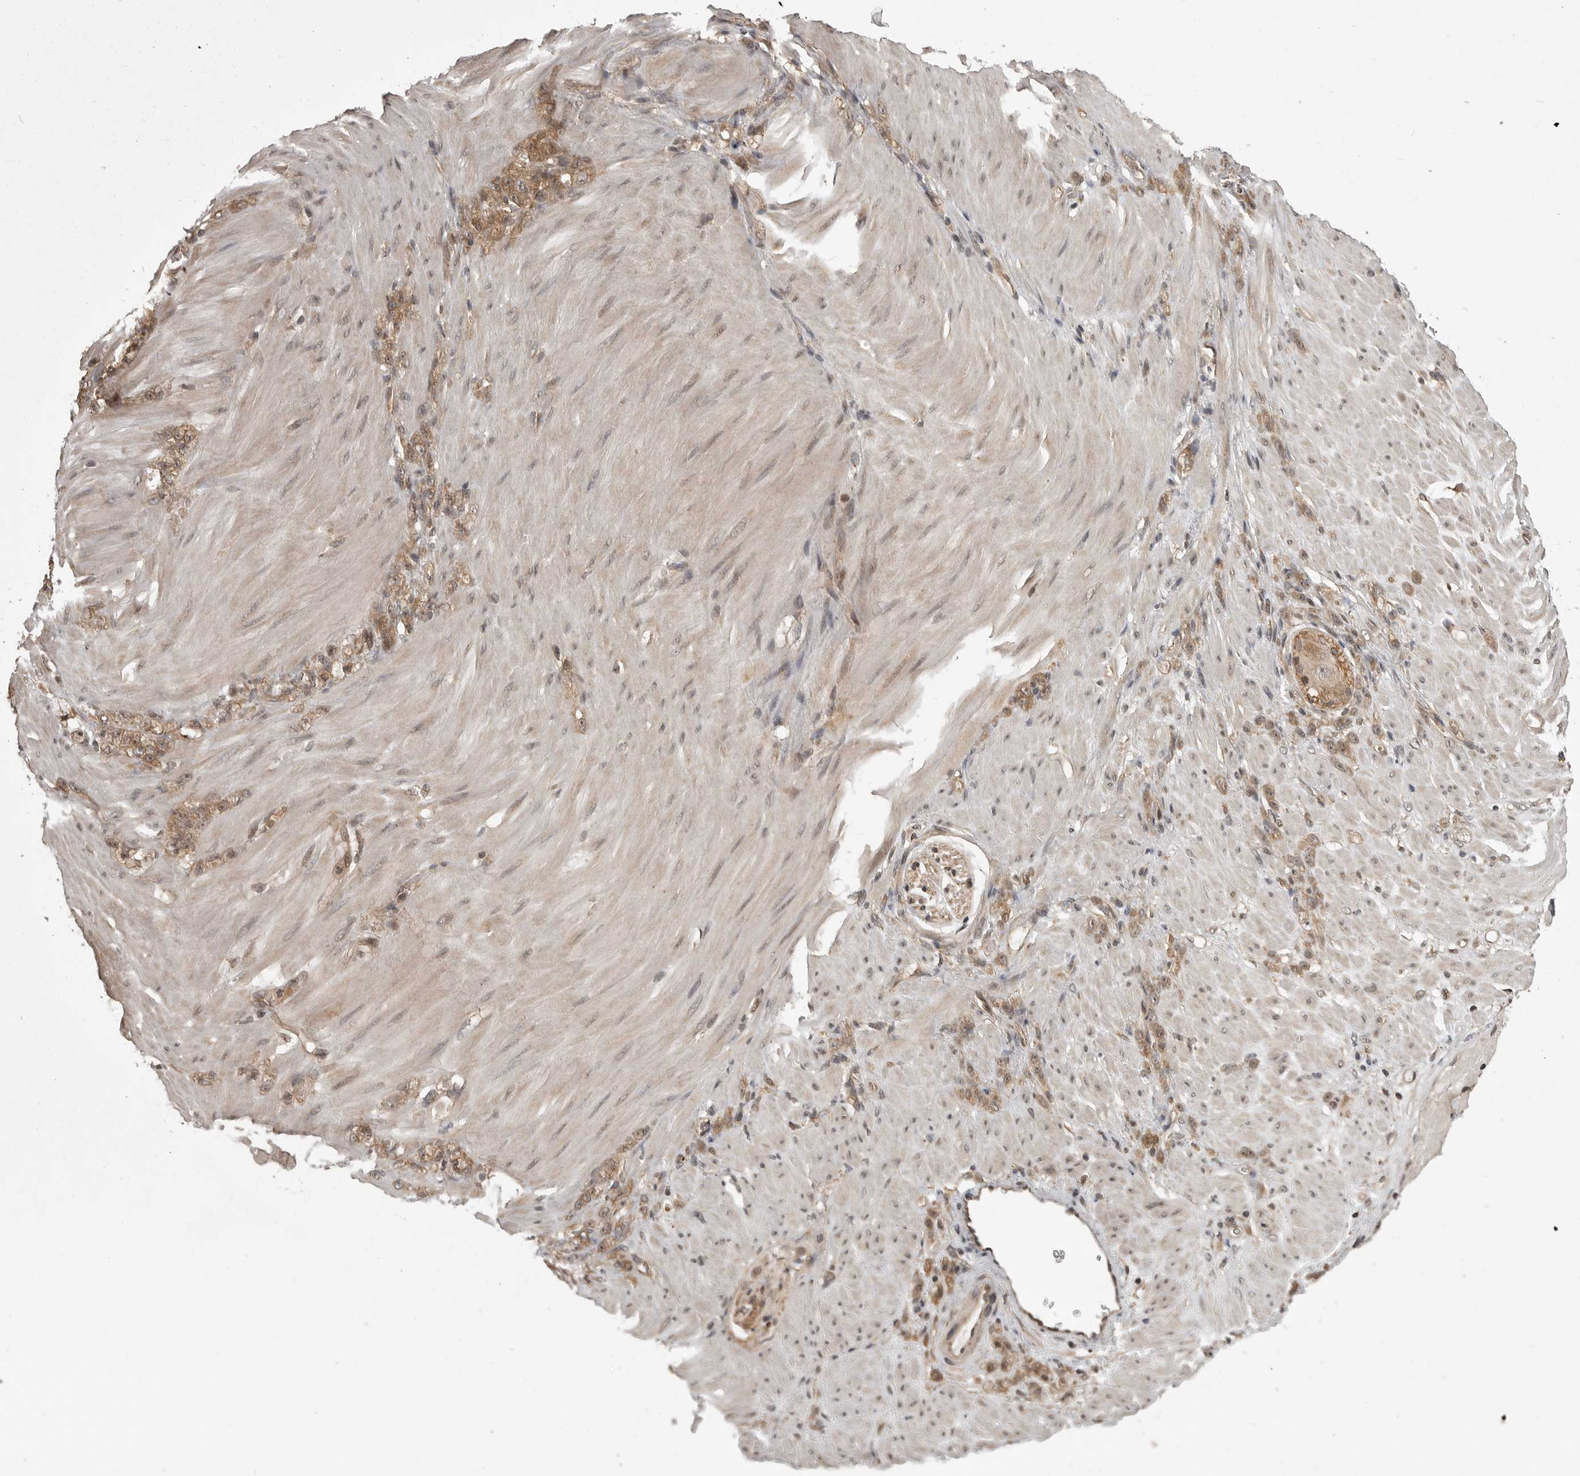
{"staining": {"intensity": "moderate", "quantity": ">75%", "location": "cytoplasmic/membranous"}, "tissue": "stomach cancer", "cell_type": "Tumor cells", "image_type": "cancer", "snomed": [{"axis": "morphology", "description": "Normal tissue, NOS"}, {"axis": "morphology", "description": "Adenocarcinoma, NOS"}, {"axis": "topography", "description": "Stomach"}], "caption": "This is an image of immunohistochemistry (IHC) staining of stomach cancer (adenocarcinoma), which shows moderate expression in the cytoplasmic/membranous of tumor cells.", "gene": "DNAJC8", "patient": {"sex": "male", "age": 82}}